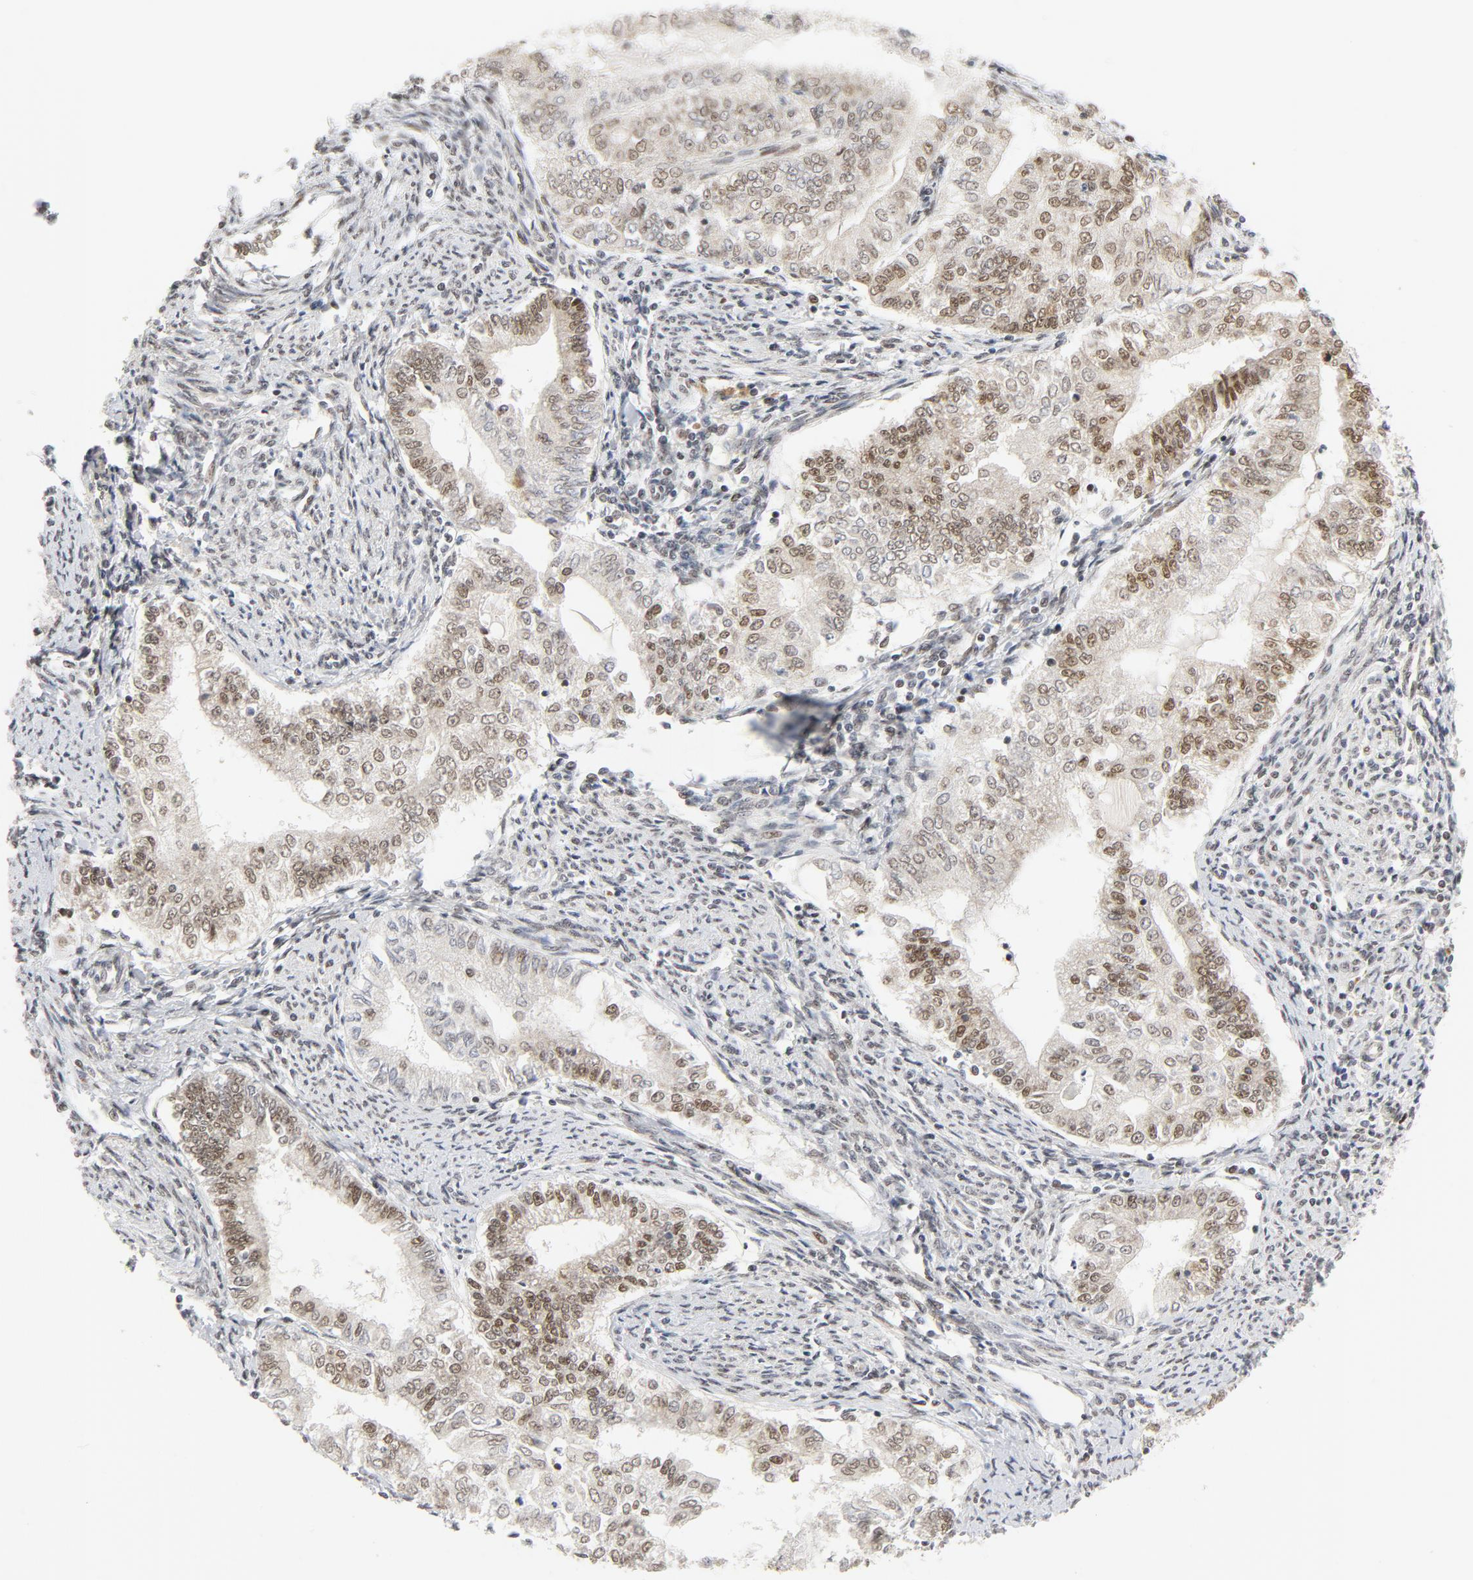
{"staining": {"intensity": "moderate", "quantity": "25%-75%", "location": "nuclear"}, "tissue": "endometrial cancer", "cell_type": "Tumor cells", "image_type": "cancer", "snomed": [{"axis": "morphology", "description": "Adenocarcinoma, NOS"}, {"axis": "topography", "description": "Endometrium"}], "caption": "A brown stain labels moderate nuclear staining of a protein in adenocarcinoma (endometrial) tumor cells.", "gene": "ERCC1", "patient": {"sex": "female", "age": 66}}